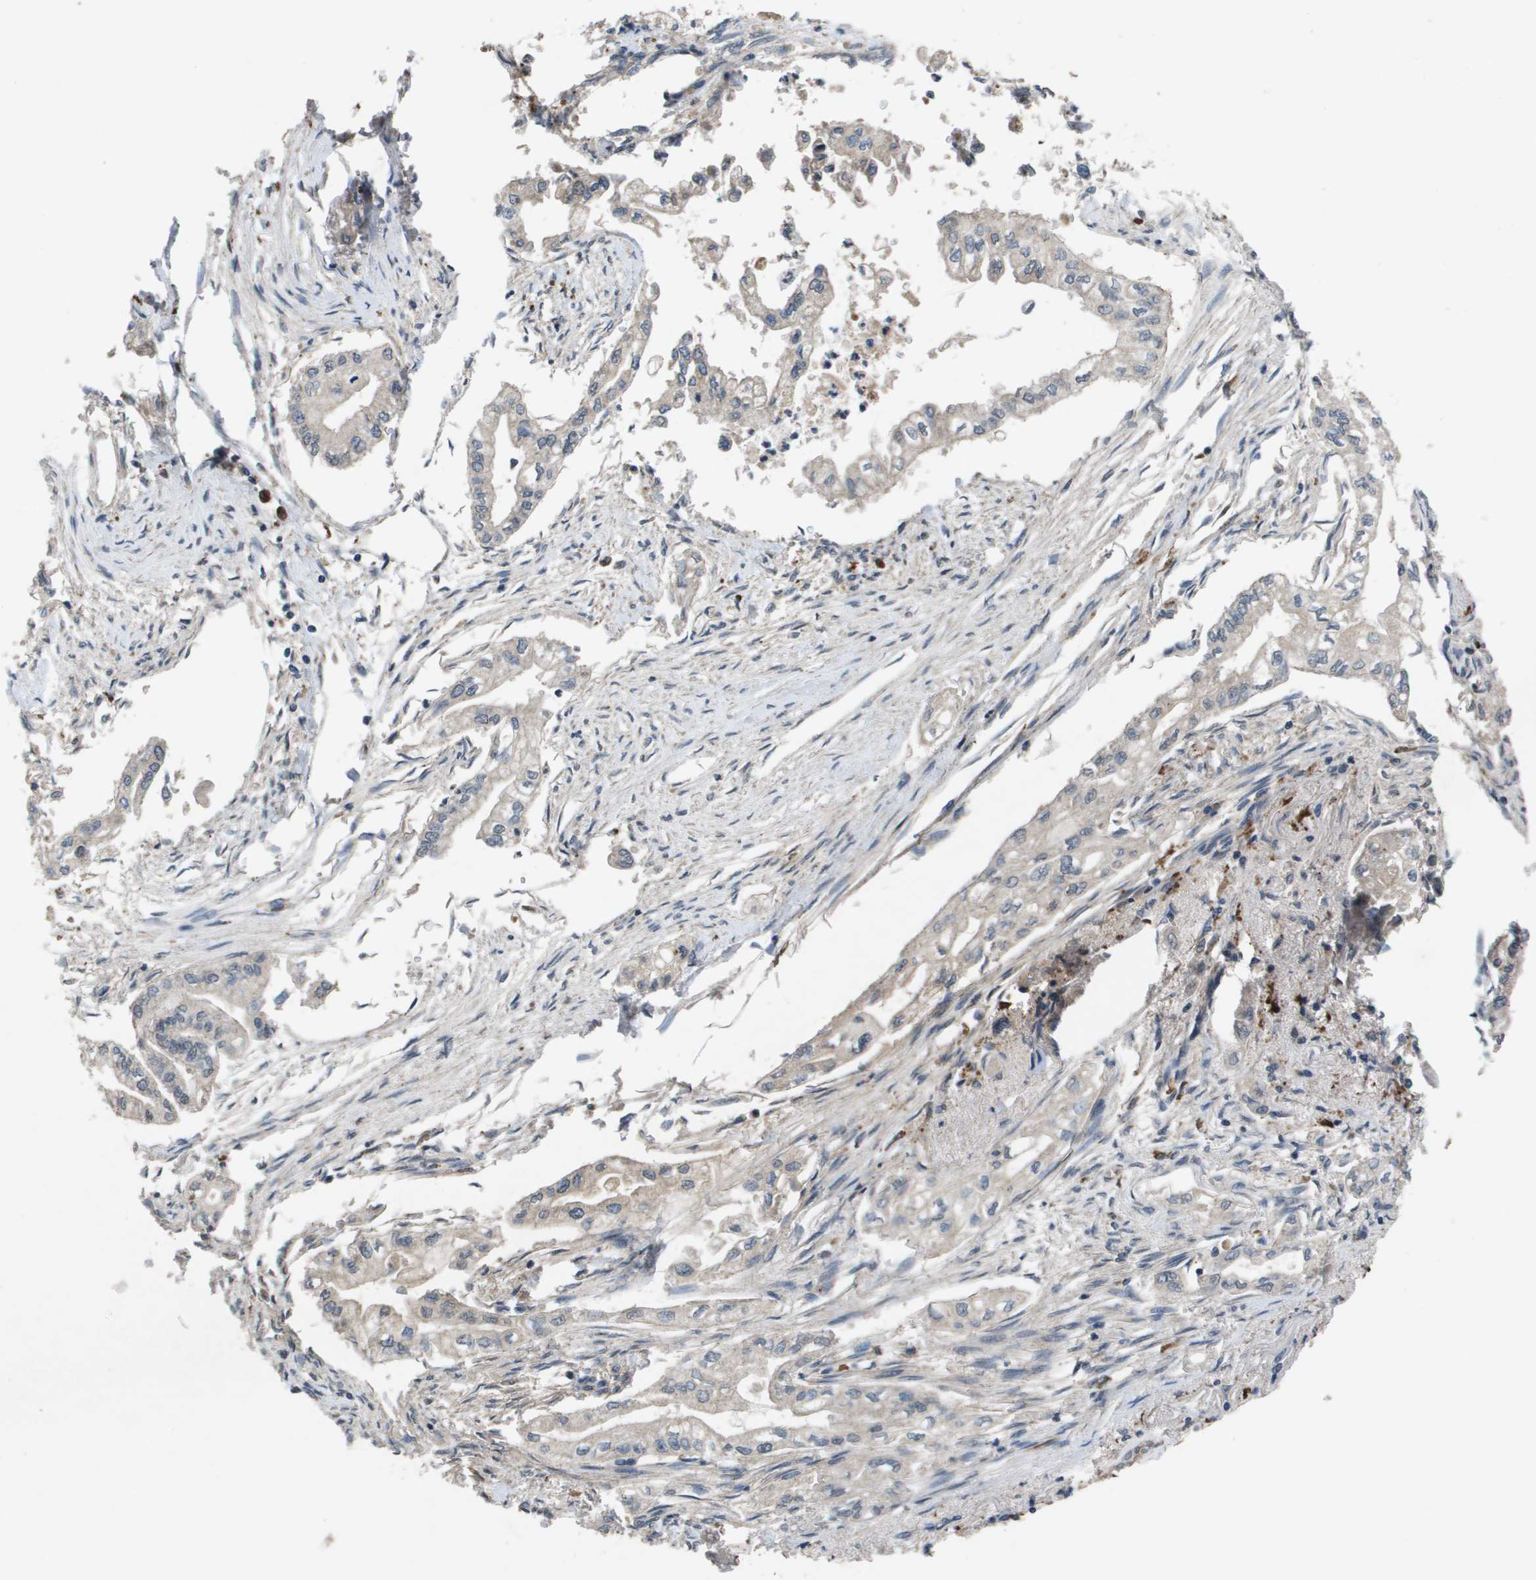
{"staining": {"intensity": "weak", "quantity": "<25%", "location": "cytoplasmic/membranous"}, "tissue": "pancreatic cancer", "cell_type": "Tumor cells", "image_type": "cancer", "snomed": [{"axis": "morphology", "description": "Normal tissue, NOS"}, {"axis": "topography", "description": "Pancreas"}], "caption": "Tumor cells are negative for brown protein staining in pancreatic cancer.", "gene": "PROC", "patient": {"sex": "male", "age": 42}}